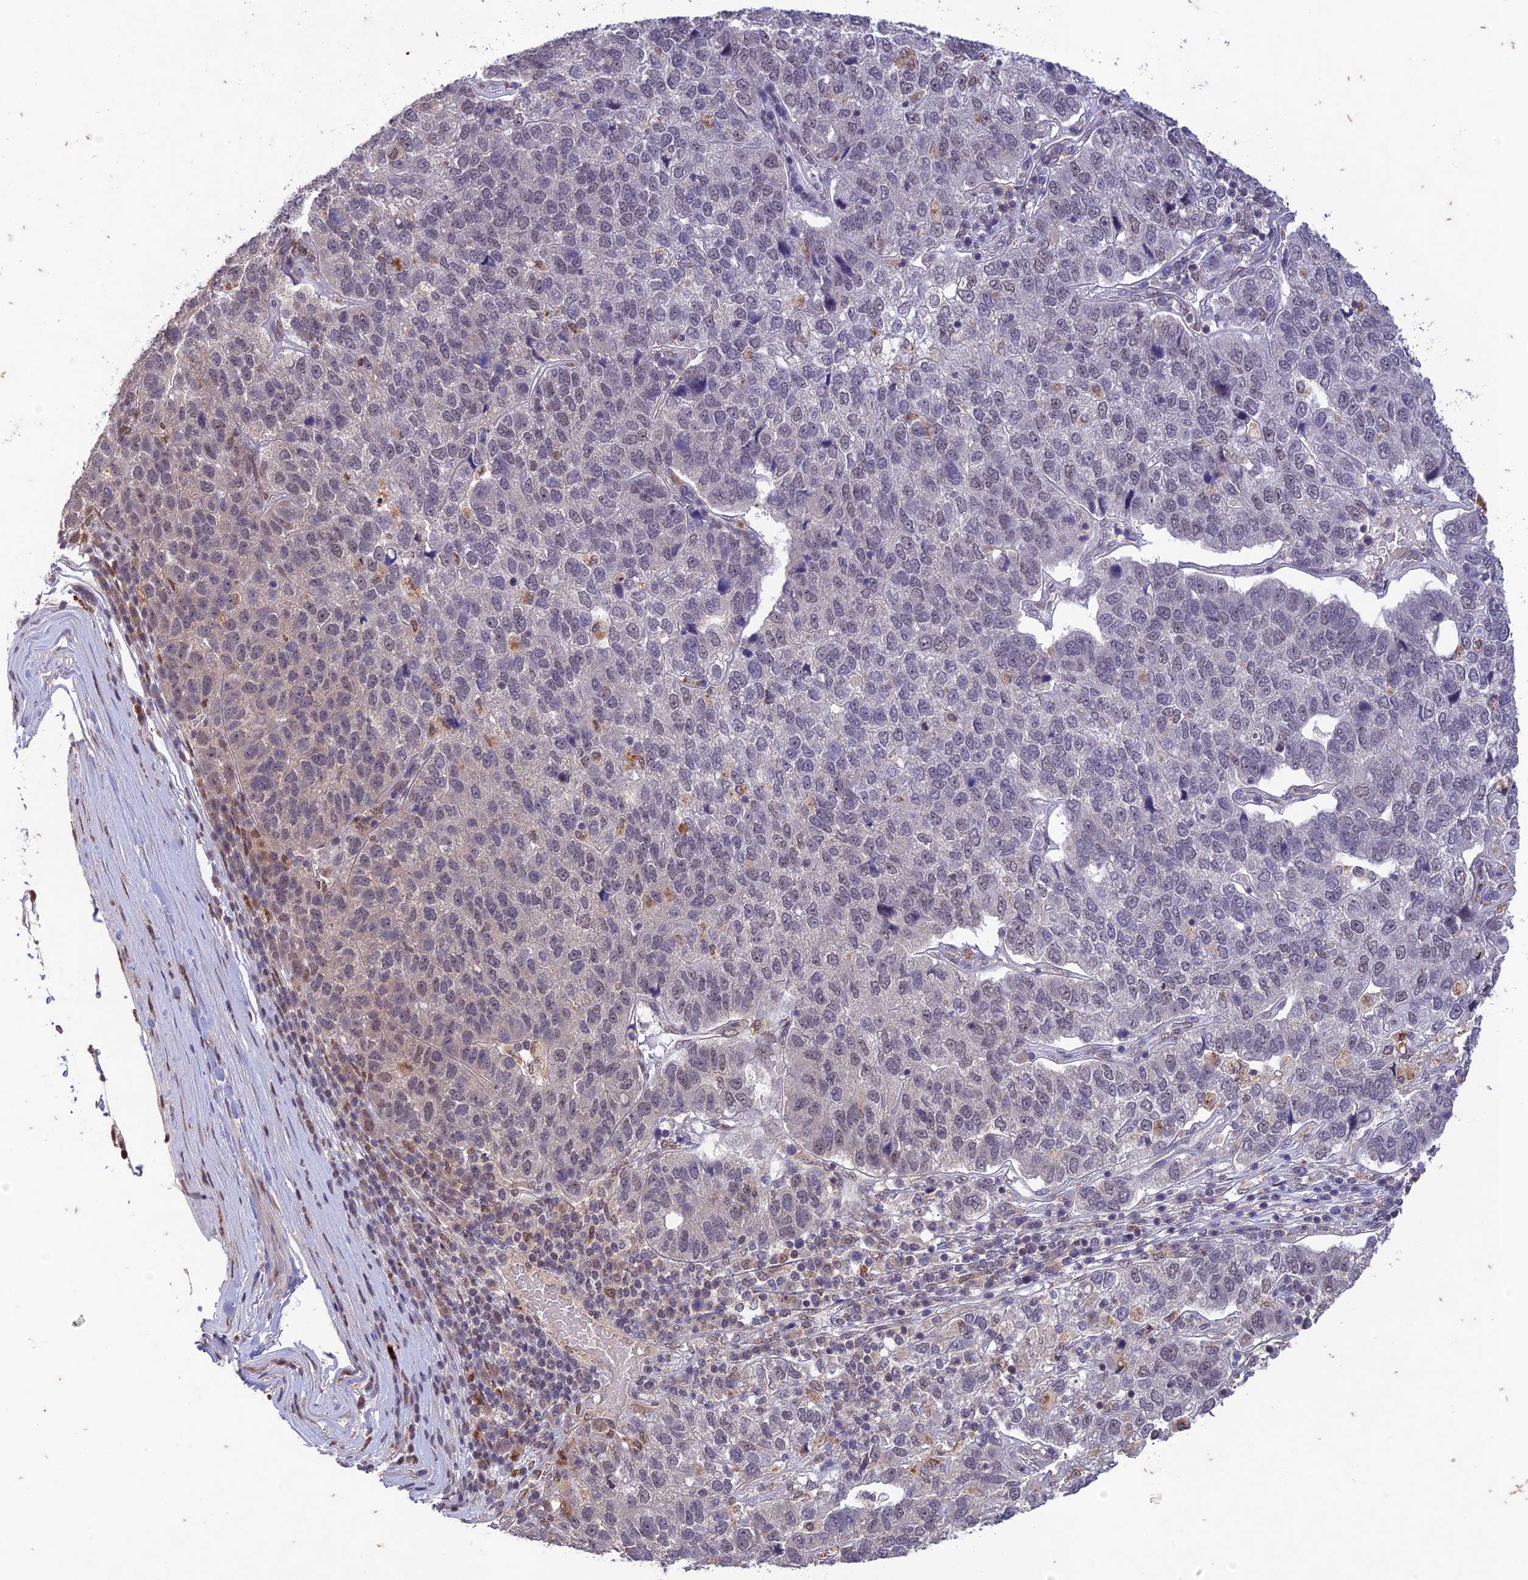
{"staining": {"intensity": "negative", "quantity": "none", "location": "none"}, "tissue": "pancreatic cancer", "cell_type": "Tumor cells", "image_type": "cancer", "snomed": [{"axis": "morphology", "description": "Adenocarcinoma, NOS"}, {"axis": "topography", "description": "Pancreas"}], "caption": "There is no significant staining in tumor cells of pancreatic cancer. (Immunohistochemistry, brightfield microscopy, high magnification).", "gene": "POP4", "patient": {"sex": "female", "age": 61}}